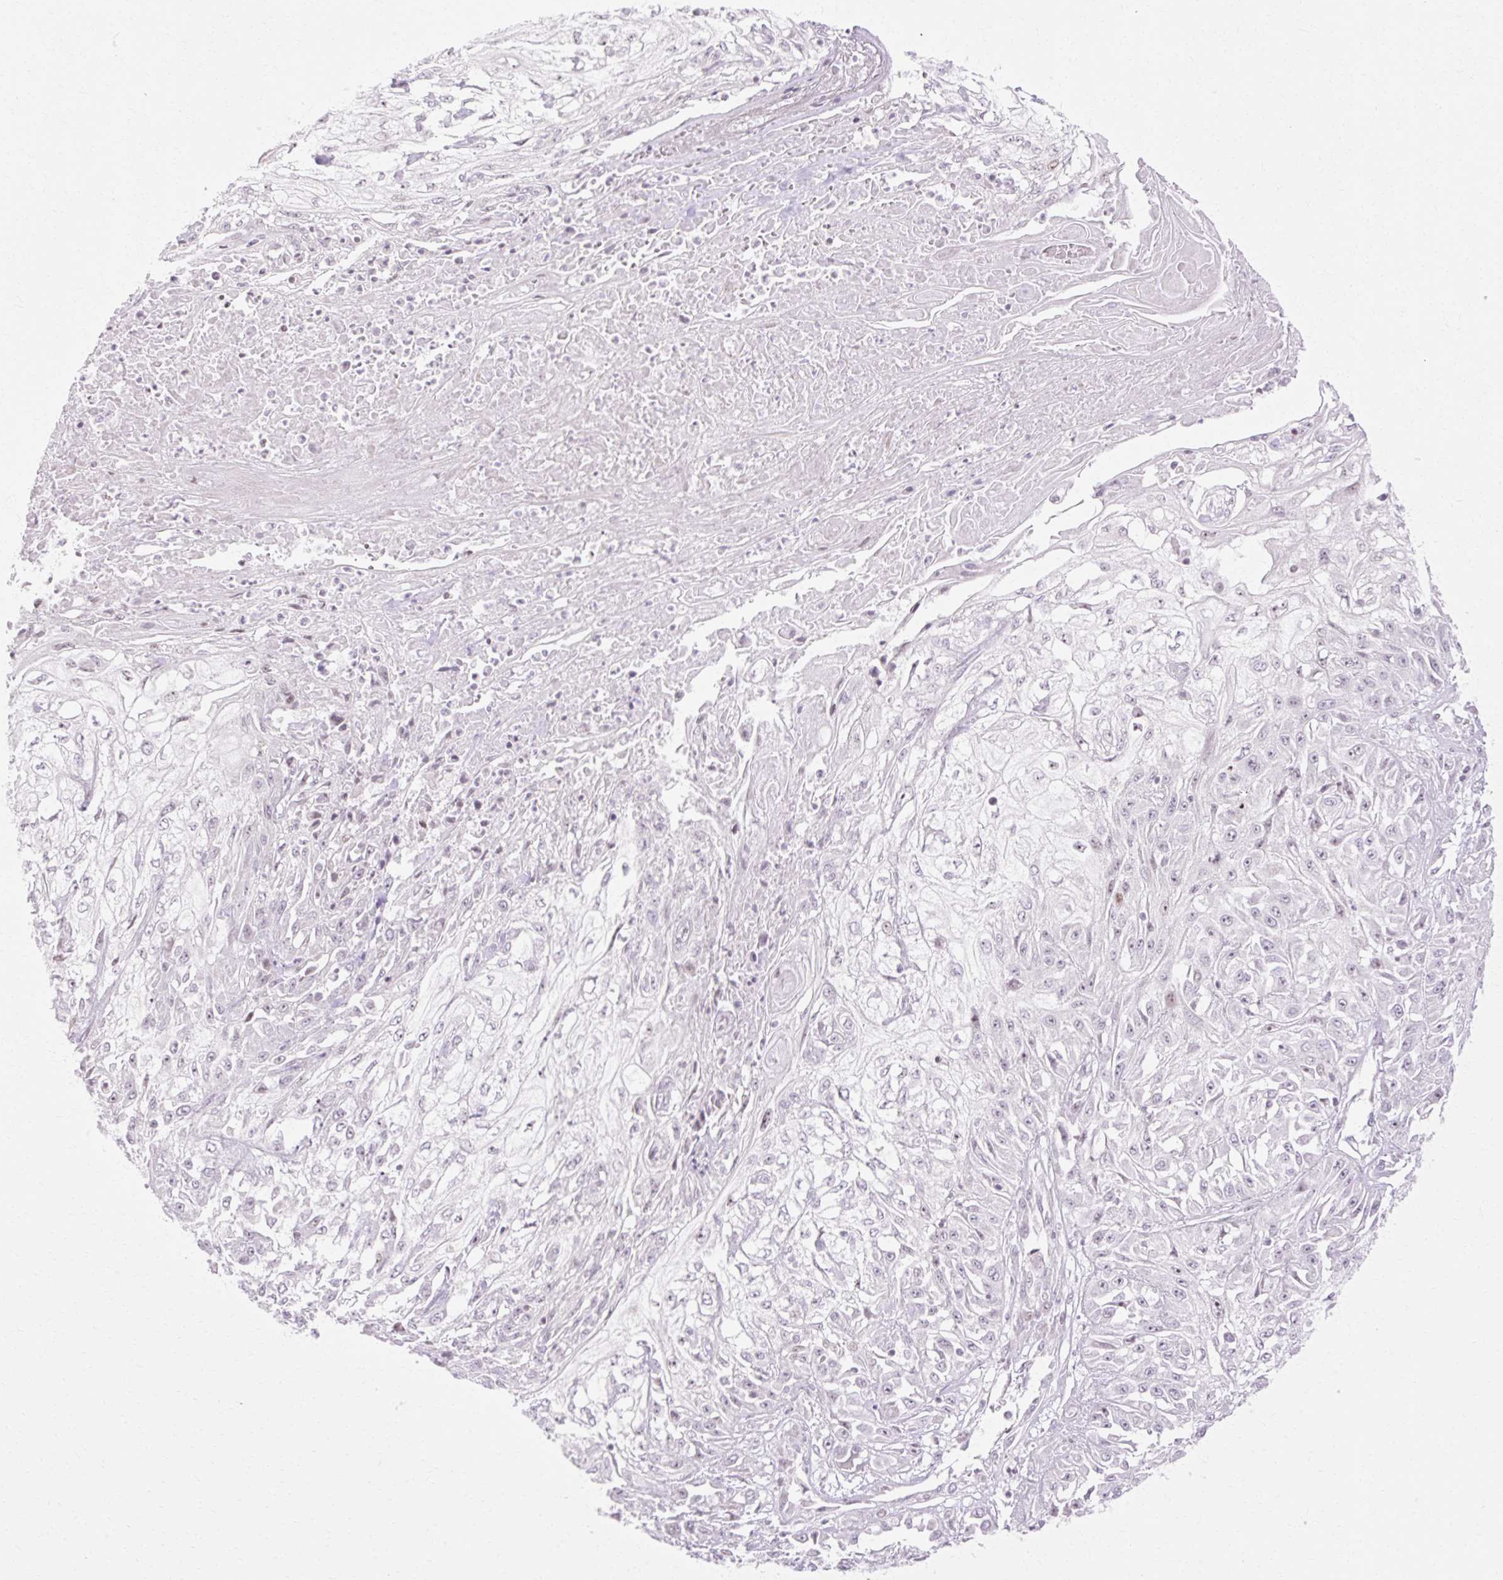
{"staining": {"intensity": "weak", "quantity": "<25%", "location": "nuclear"}, "tissue": "skin cancer", "cell_type": "Tumor cells", "image_type": "cancer", "snomed": [{"axis": "morphology", "description": "Squamous cell carcinoma, NOS"}, {"axis": "morphology", "description": "Squamous cell carcinoma, metastatic, NOS"}, {"axis": "topography", "description": "Skin"}, {"axis": "topography", "description": "Lymph node"}], "caption": "Skin cancer (metastatic squamous cell carcinoma) was stained to show a protein in brown. There is no significant positivity in tumor cells.", "gene": "C3orf49", "patient": {"sex": "male", "age": 75}}